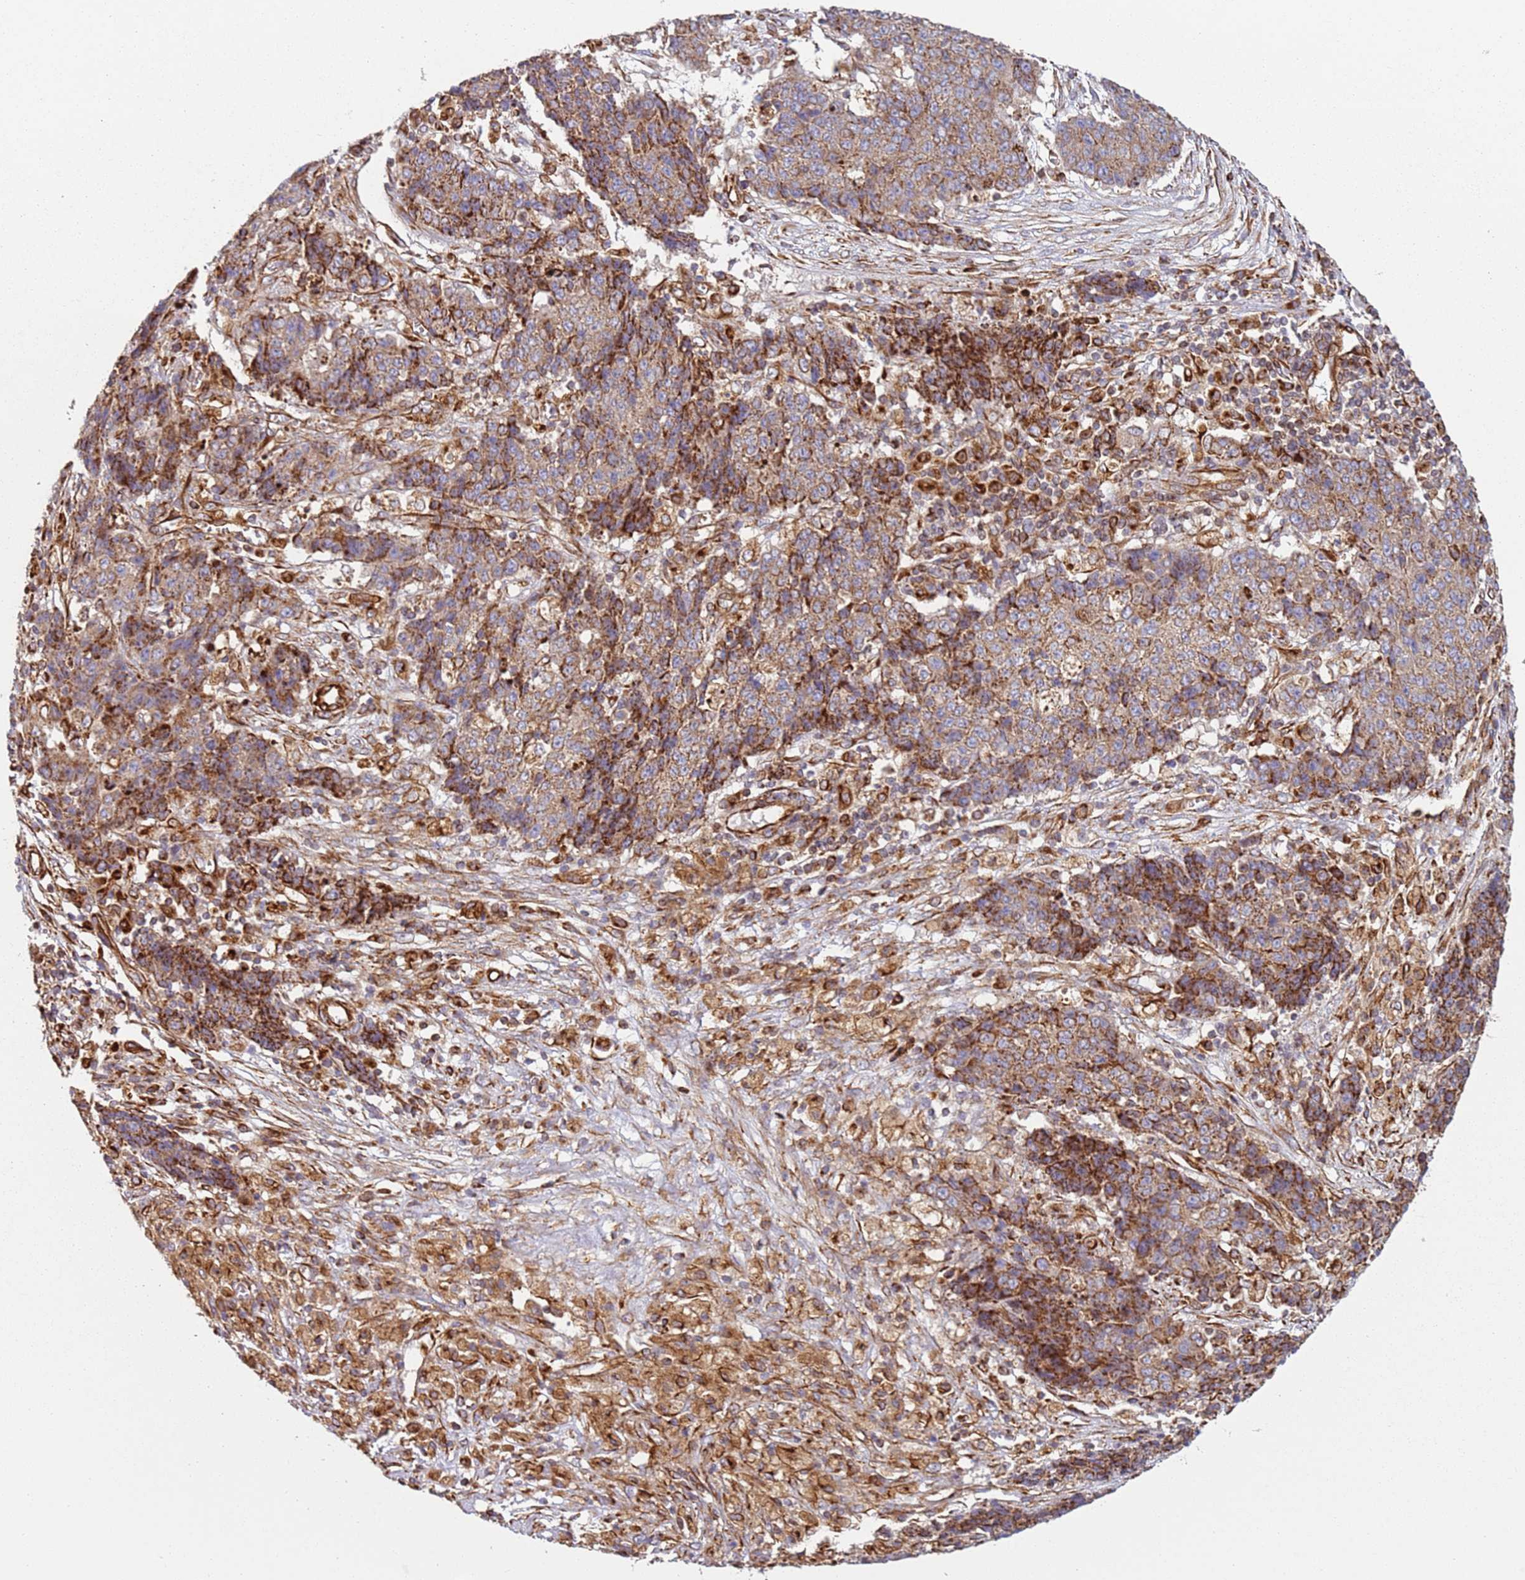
{"staining": {"intensity": "moderate", "quantity": ">75%", "location": "cytoplasmic/membranous"}, "tissue": "ovarian cancer", "cell_type": "Tumor cells", "image_type": "cancer", "snomed": [{"axis": "morphology", "description": "Carcinoma, endometroid"}, {"axis": "topography", "description": "Ovary"}], "caption": "High-power microscopy captured an immunohistochemistry histopathology image of ovarian endometroid carcinoma, revealing moderate cytoplasmic/membranous positivity in approximately >75% of tumor cells.", "gene": "SNAPIN", "patient": {"sex": "female", "age": 42}}